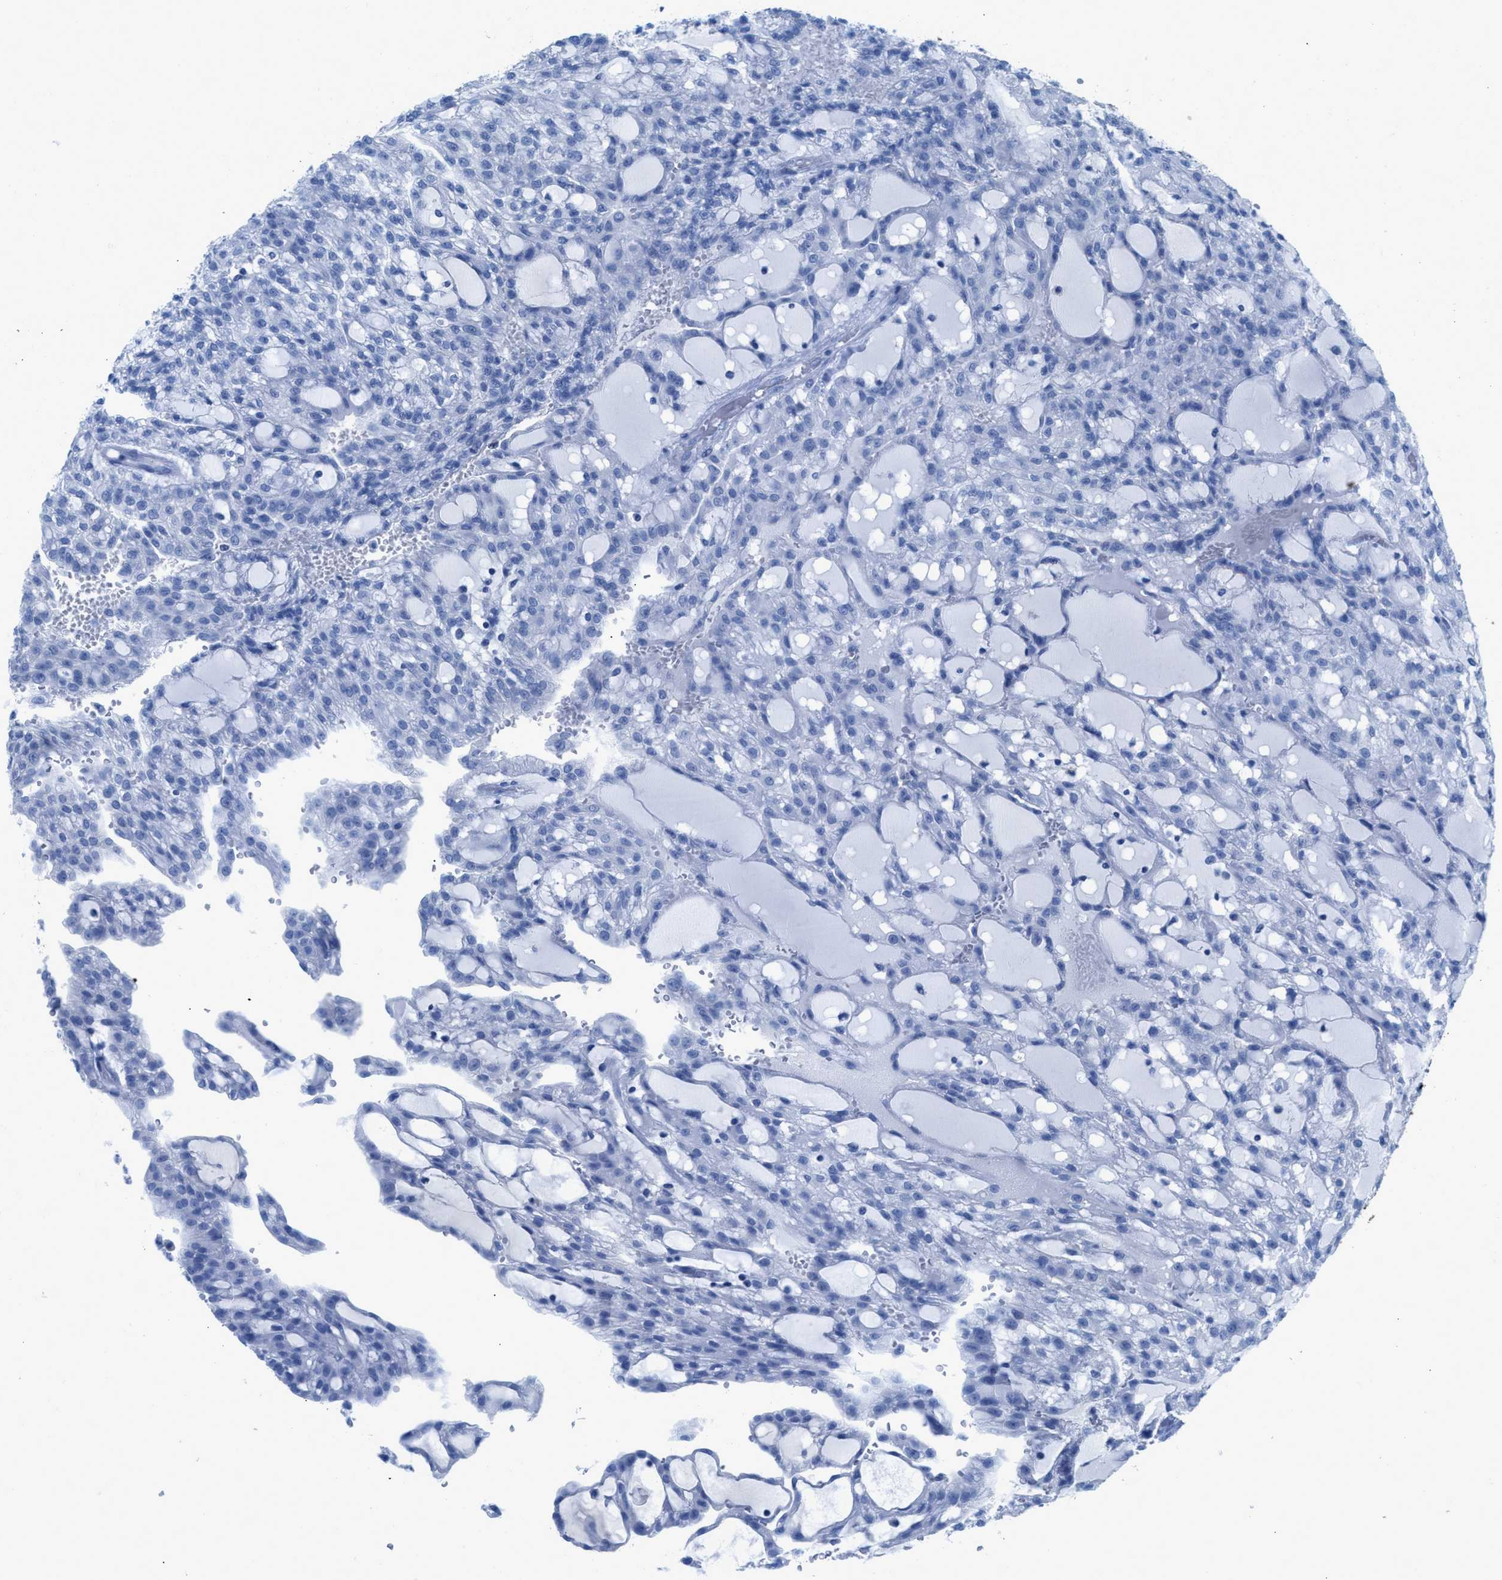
{"staining": {"intensity": "negative", "quantity": "none", "location": "none"}, "tissue": "renal cancer", "cell_type": "Tumor cells", "image_type": "cancer", "snomed": [{"axis": "morphology", "description": "Adenocarcinoma, NOS"}, {"axis": "topography", "description": "Kidney"}], "caption": "This is an immunohistochemistry (IHC) histopathology image of renal cancer (adenocarcinoma). There is no expression in tumor cells.", "gene": "TCL1A", "patient": {"sex": "male", "age": 63}}